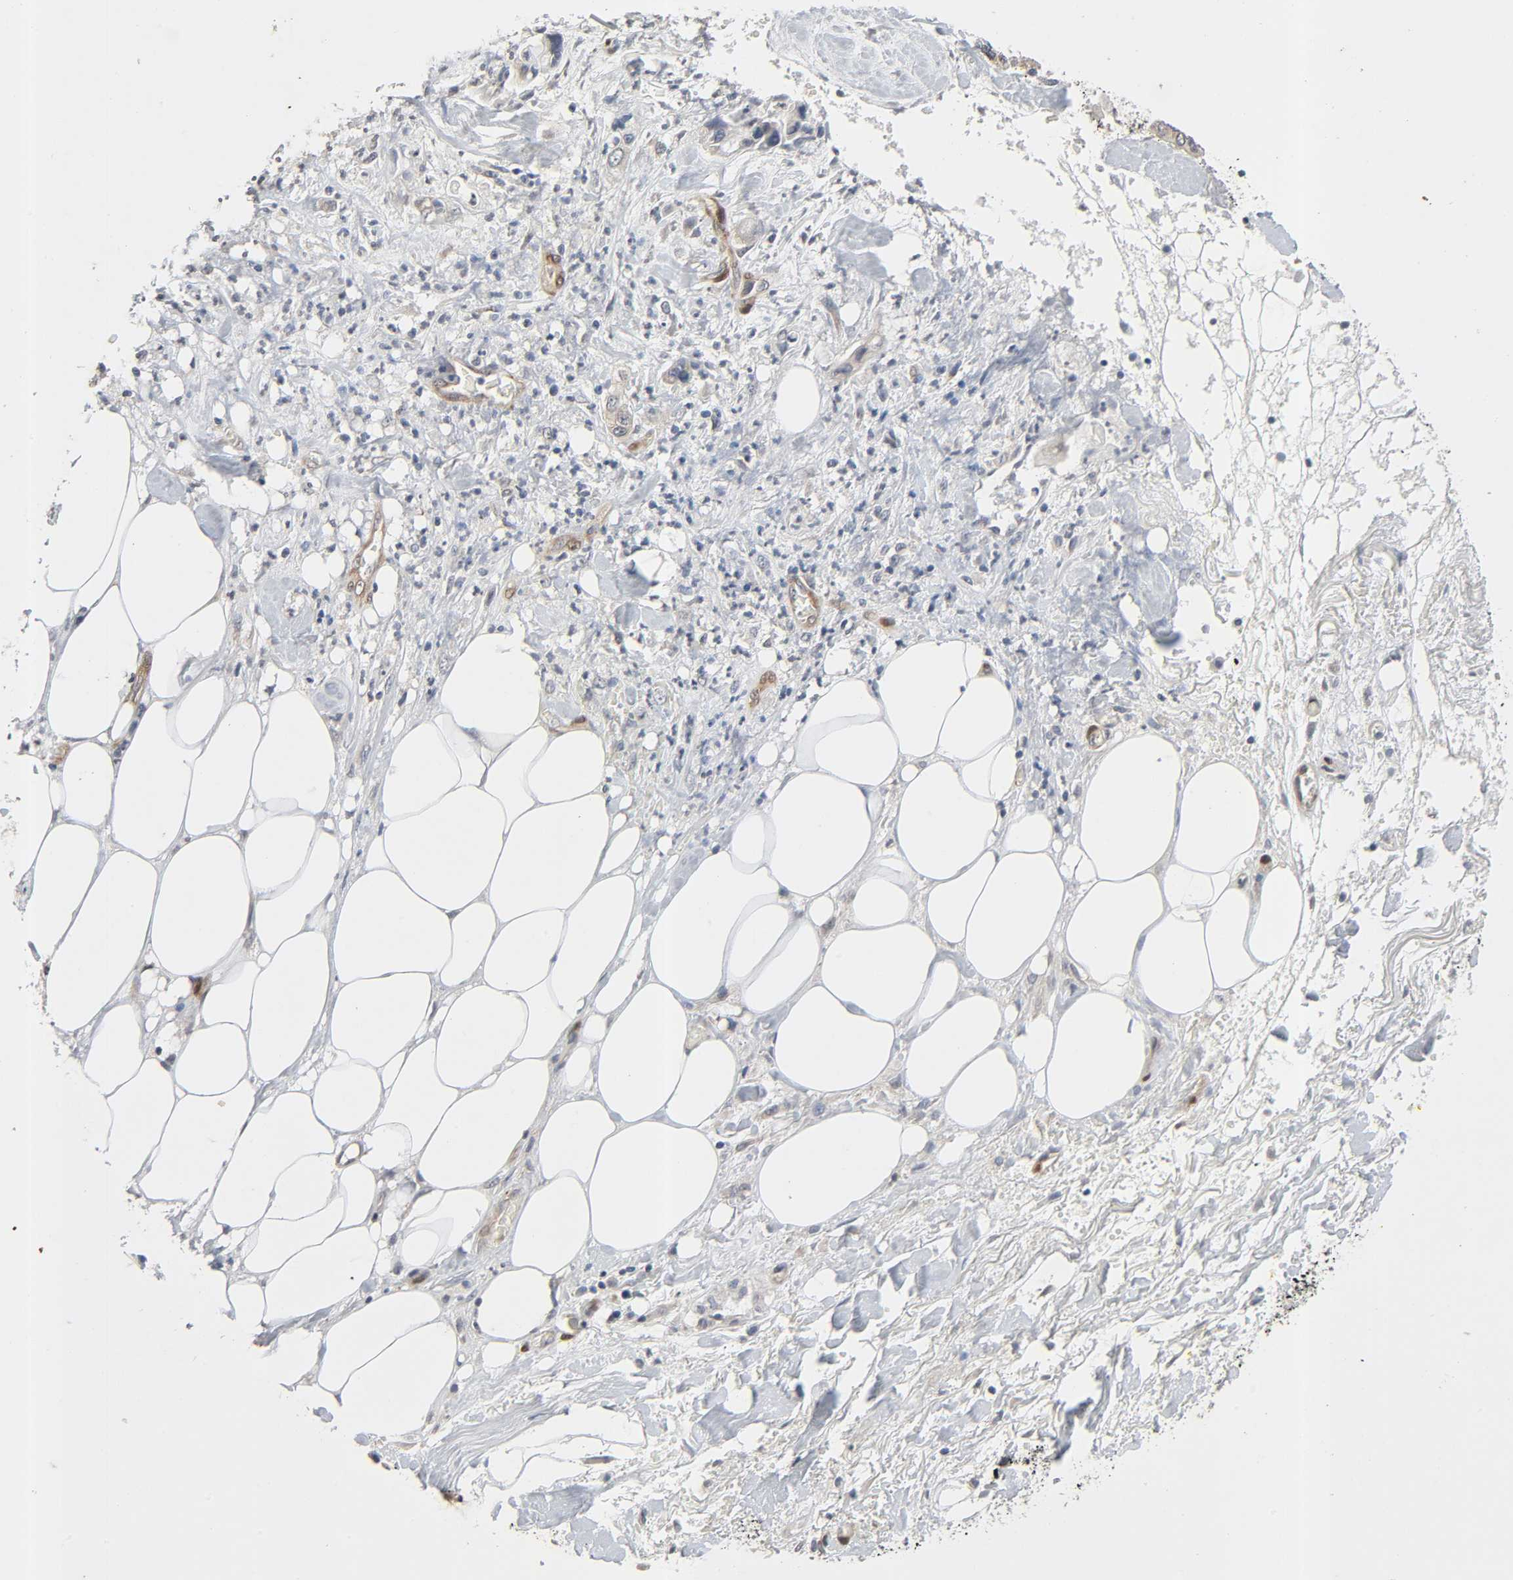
{"staining": {"intensity": "weak", "quantity": "25%-75%", "location": "cytoplasmic/membranous"}, "tissue": "pancreatic cancer", "cell_type": "Tumor cells", "image_type": "cancer", "snomed": [{"axis": "morphology", "description": "Adenocarcinoma, NOS"}, {"axis": "topography", "description": "Pancreas"}], "caption": "Immunohistochemical staining of adenocarcinoma (pancreatic) reveals low levels of weak cytoplasmic/membranous staining in approximately 25%-75% of tumor cells. The staining is performed using DAB brown chromogen to label protein expression. The nuclei are counter-stained blue using hematoxylin.", "gene": "PTK2", "patient": {"sex": "male", "age": 70}}